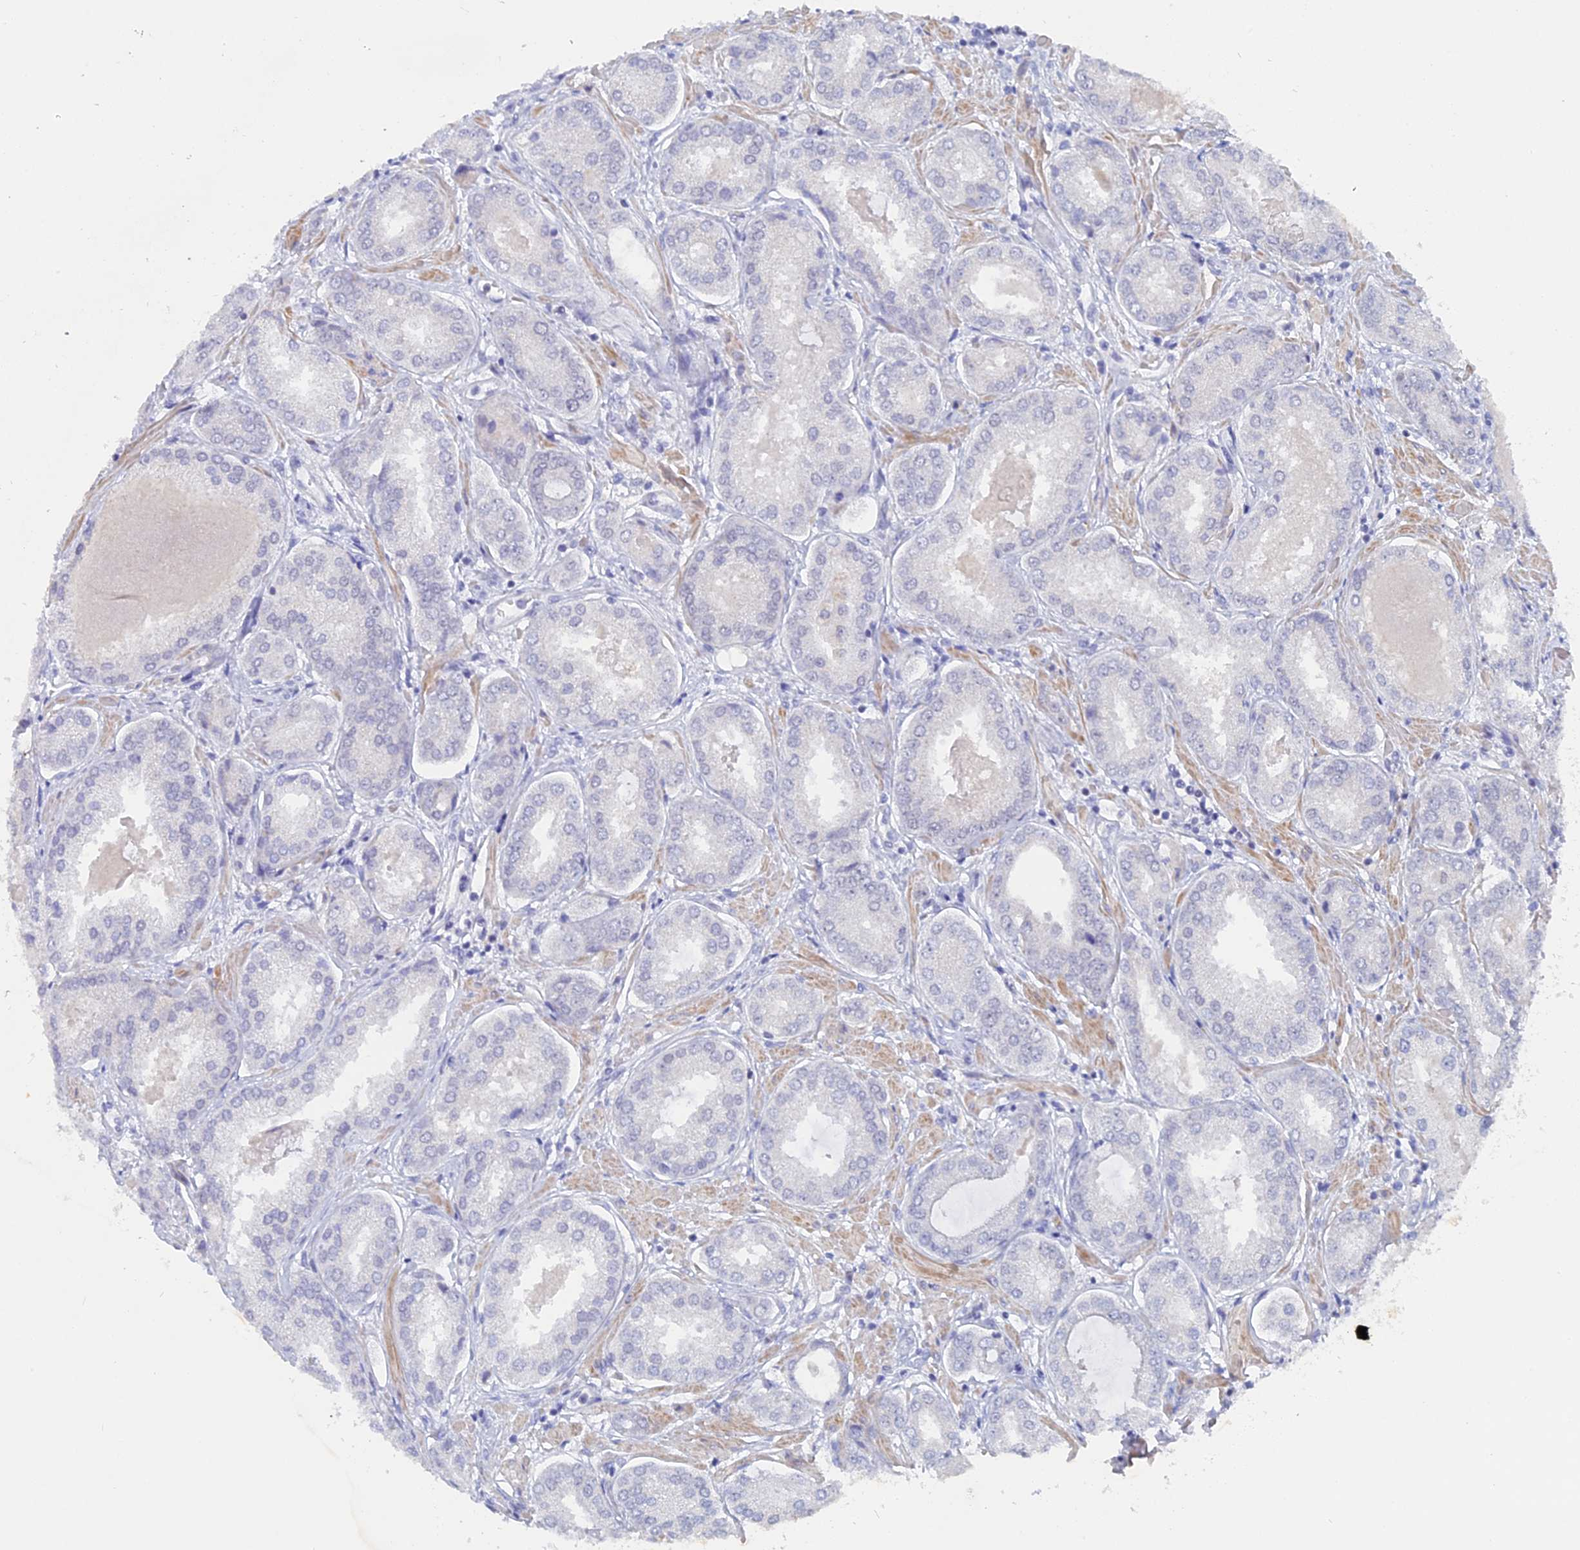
{"staining": {"intensity": "negative", "quantity": "none", "location": "none"}, "tissue": "prostate cancer", "cell_type": "Tumor cells", "image_type": "cancer", "snomed": [{"axis": "morphology", "description": "Adenocarcinoma, Low grade"}, {"axis": "topography", "description": "Prostate"}], "caption": "A micrograph of human prostate cancer (adenocarcinoma (low-grade)) is negative for staining in tumor cells.", "gene": "BRD2", "patient": {"sex": "male", "age": 68}}